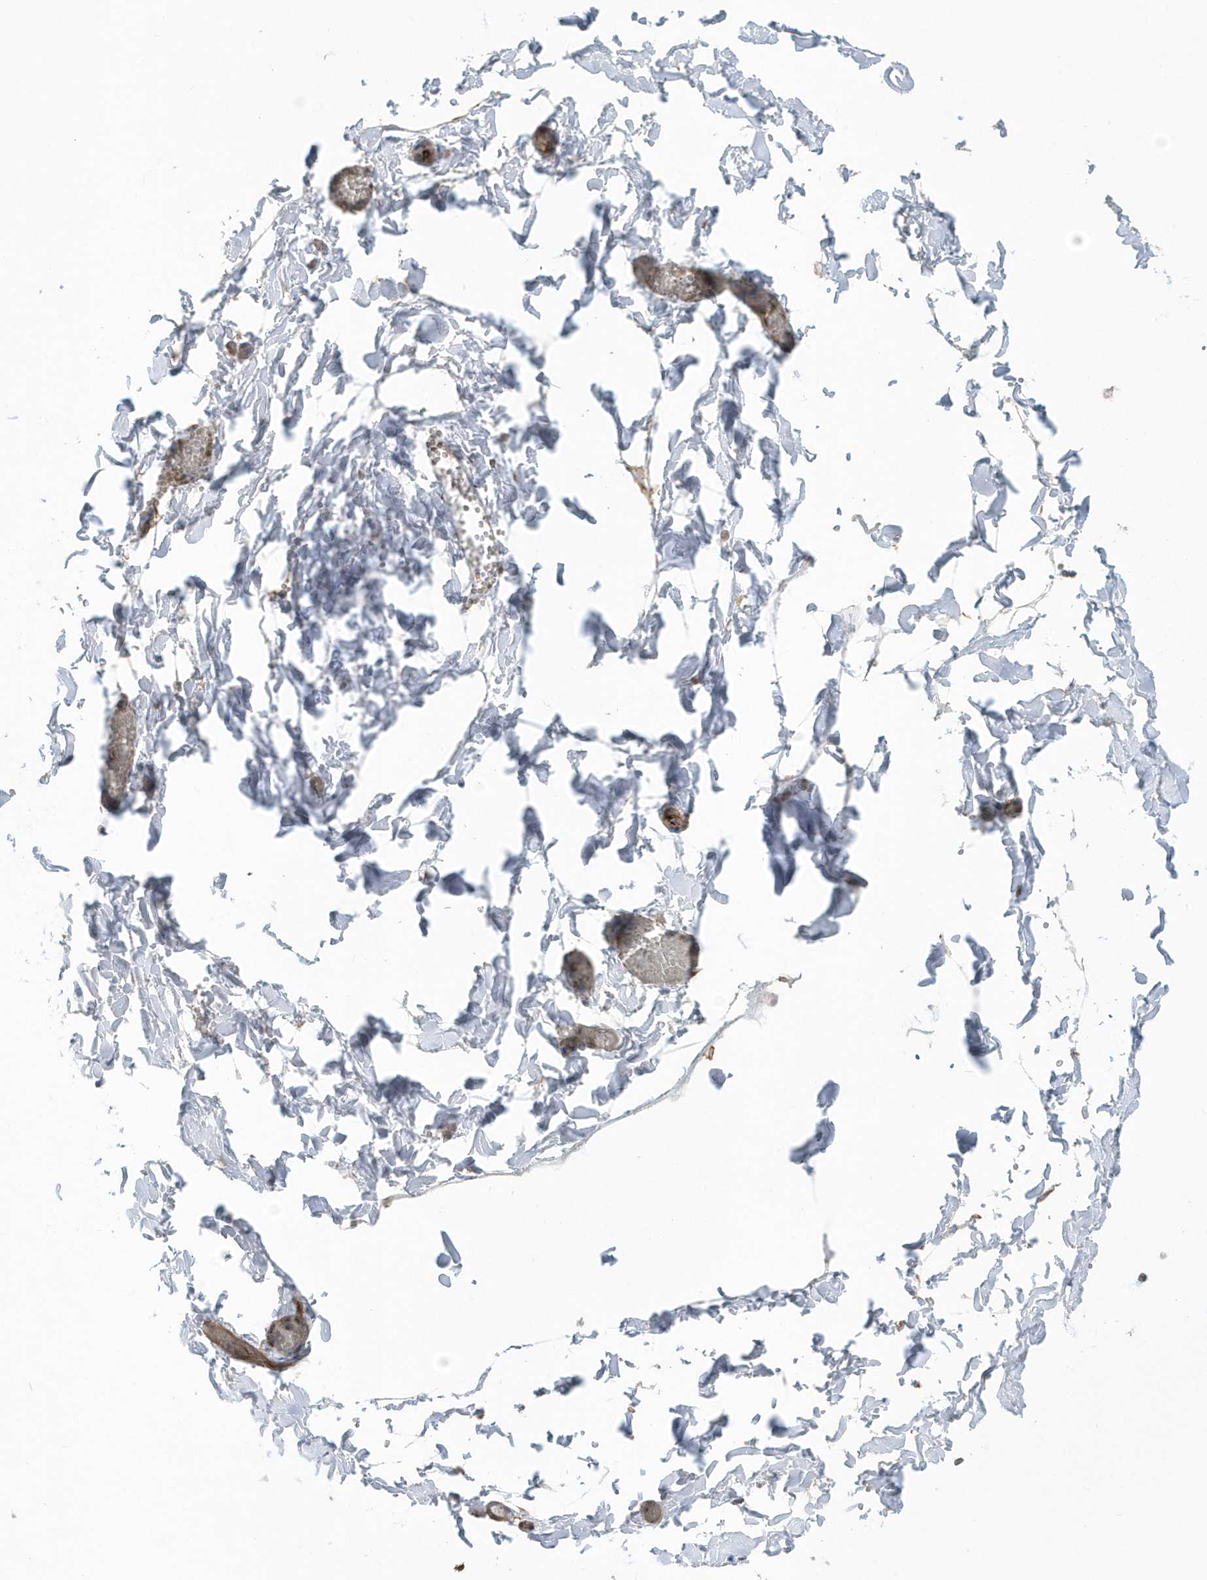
{"staining": {"intensity": "weak", "quantity": "25%-75%", "location": "cytoplasmic/membranous"}, "tissue": "adipose tissue", "cell_type": "Adipocytes", "image_type": "normal", "snomed": [{"axis": "morphology", "description": "Normal tissue, NOS"}, {"axis": "topography", "description": "Gallbladder"}, {"axis": "topography", "description": "Peripheral nerve tissue"}], "caption": "Immunohistochemistry micrograph of benign human adipose tissue stained for a protein (brown), which displays low levels of weak cytoplasmic/membranous positivity in approximately 25%-75% of adipocytes.", "gene": "RAB17", "patient": {"sex": "male", "age": 38}}